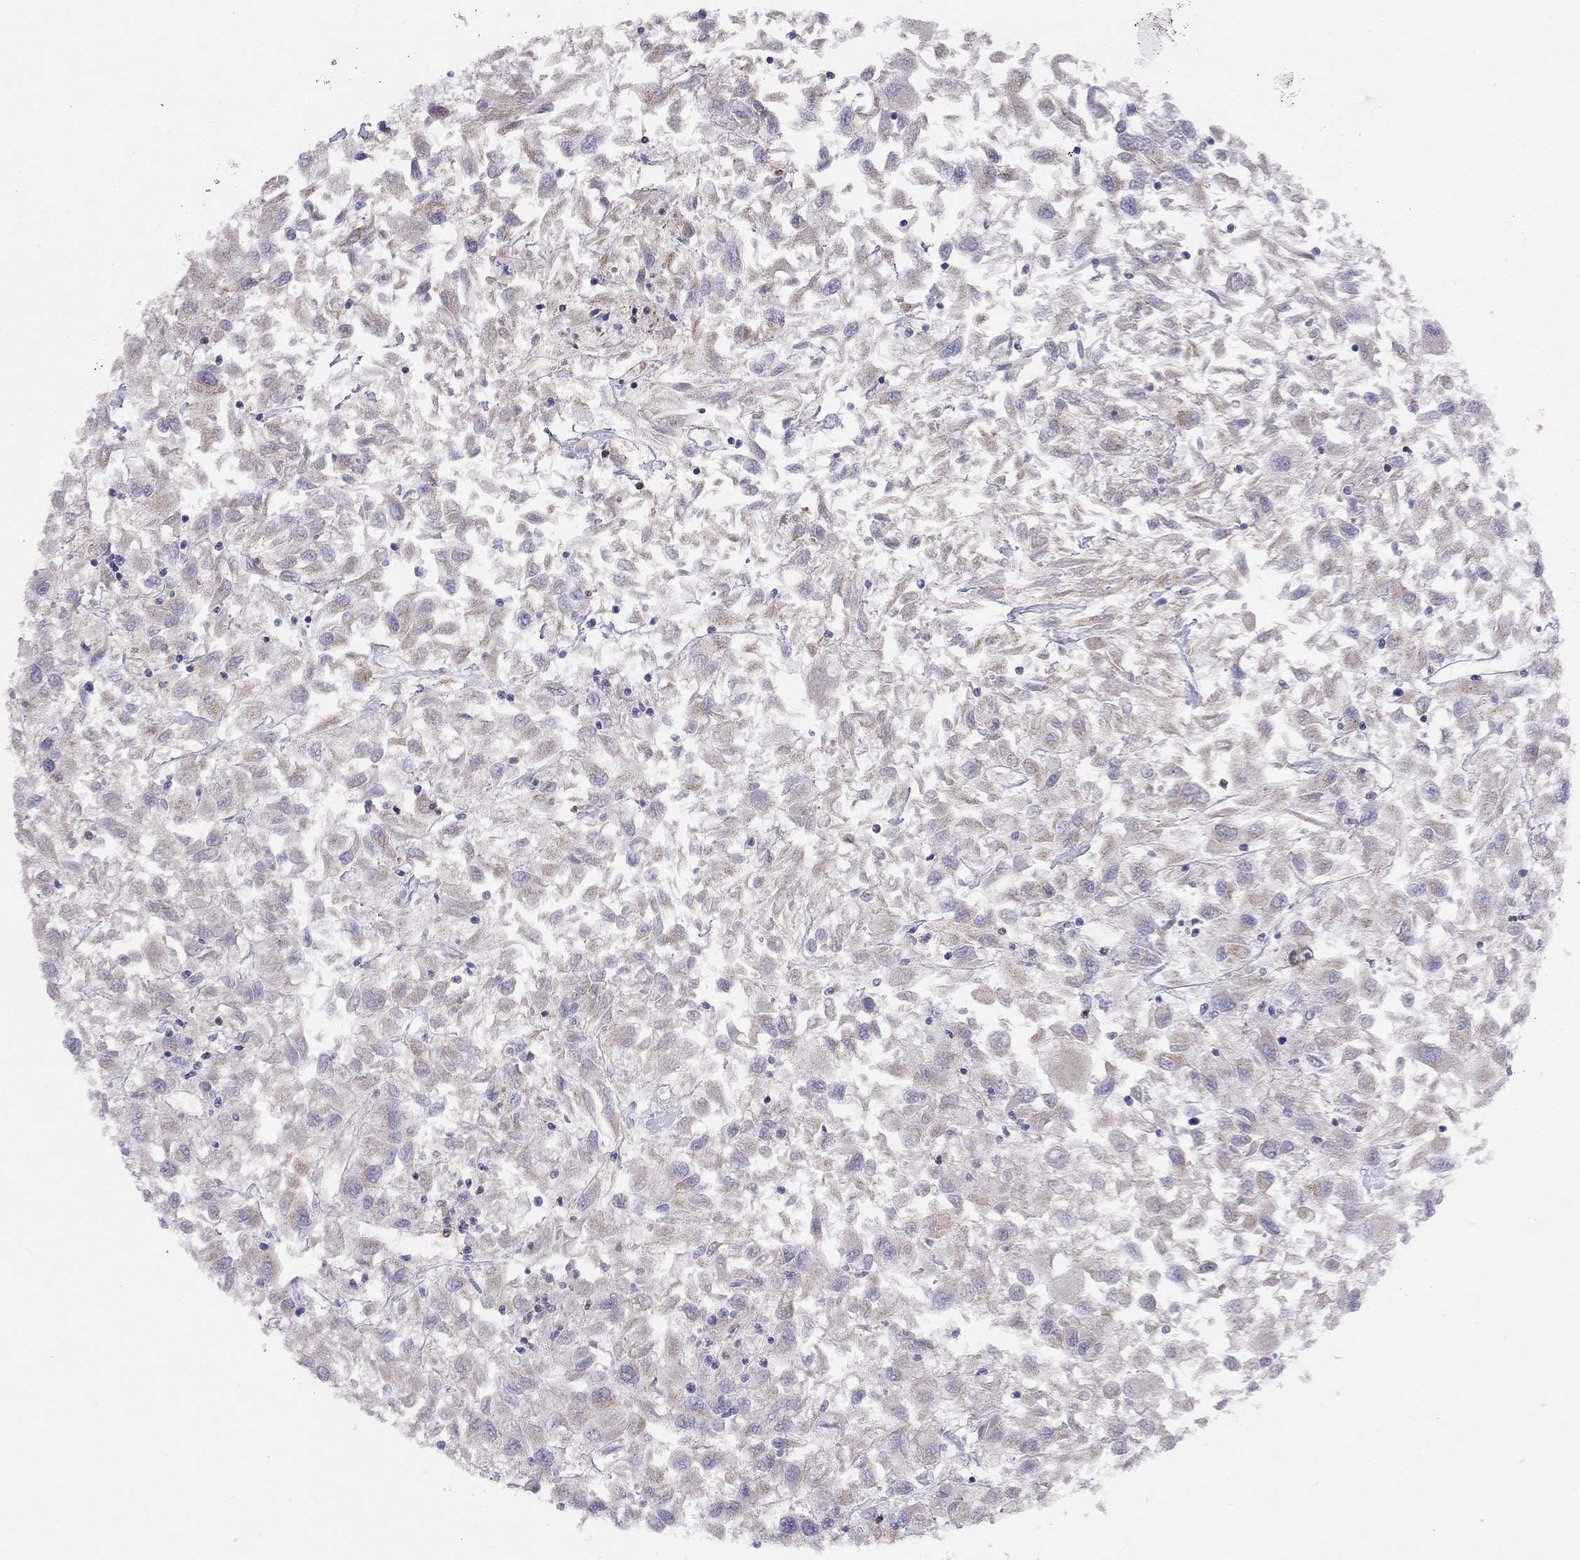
{"staining": {"intensity": "weak", "quantity": "<25%", "location": "cytoplasmic/membranous"}, "tissue": "renal cancer", "cell_type": "Tumor cells", "image_type": "cancer", "snomed": [{"axis": "morphology", "description": "Adenocarcinoma, NOS"}, {"axis": "topography", "description": "Kidney"}], "caption": "Renal cancer was stained to show a protein in brown. There is no significant staining in tumor cells.", "gene": "CITED1", "patient": {"sex": "female", "age": 76}}